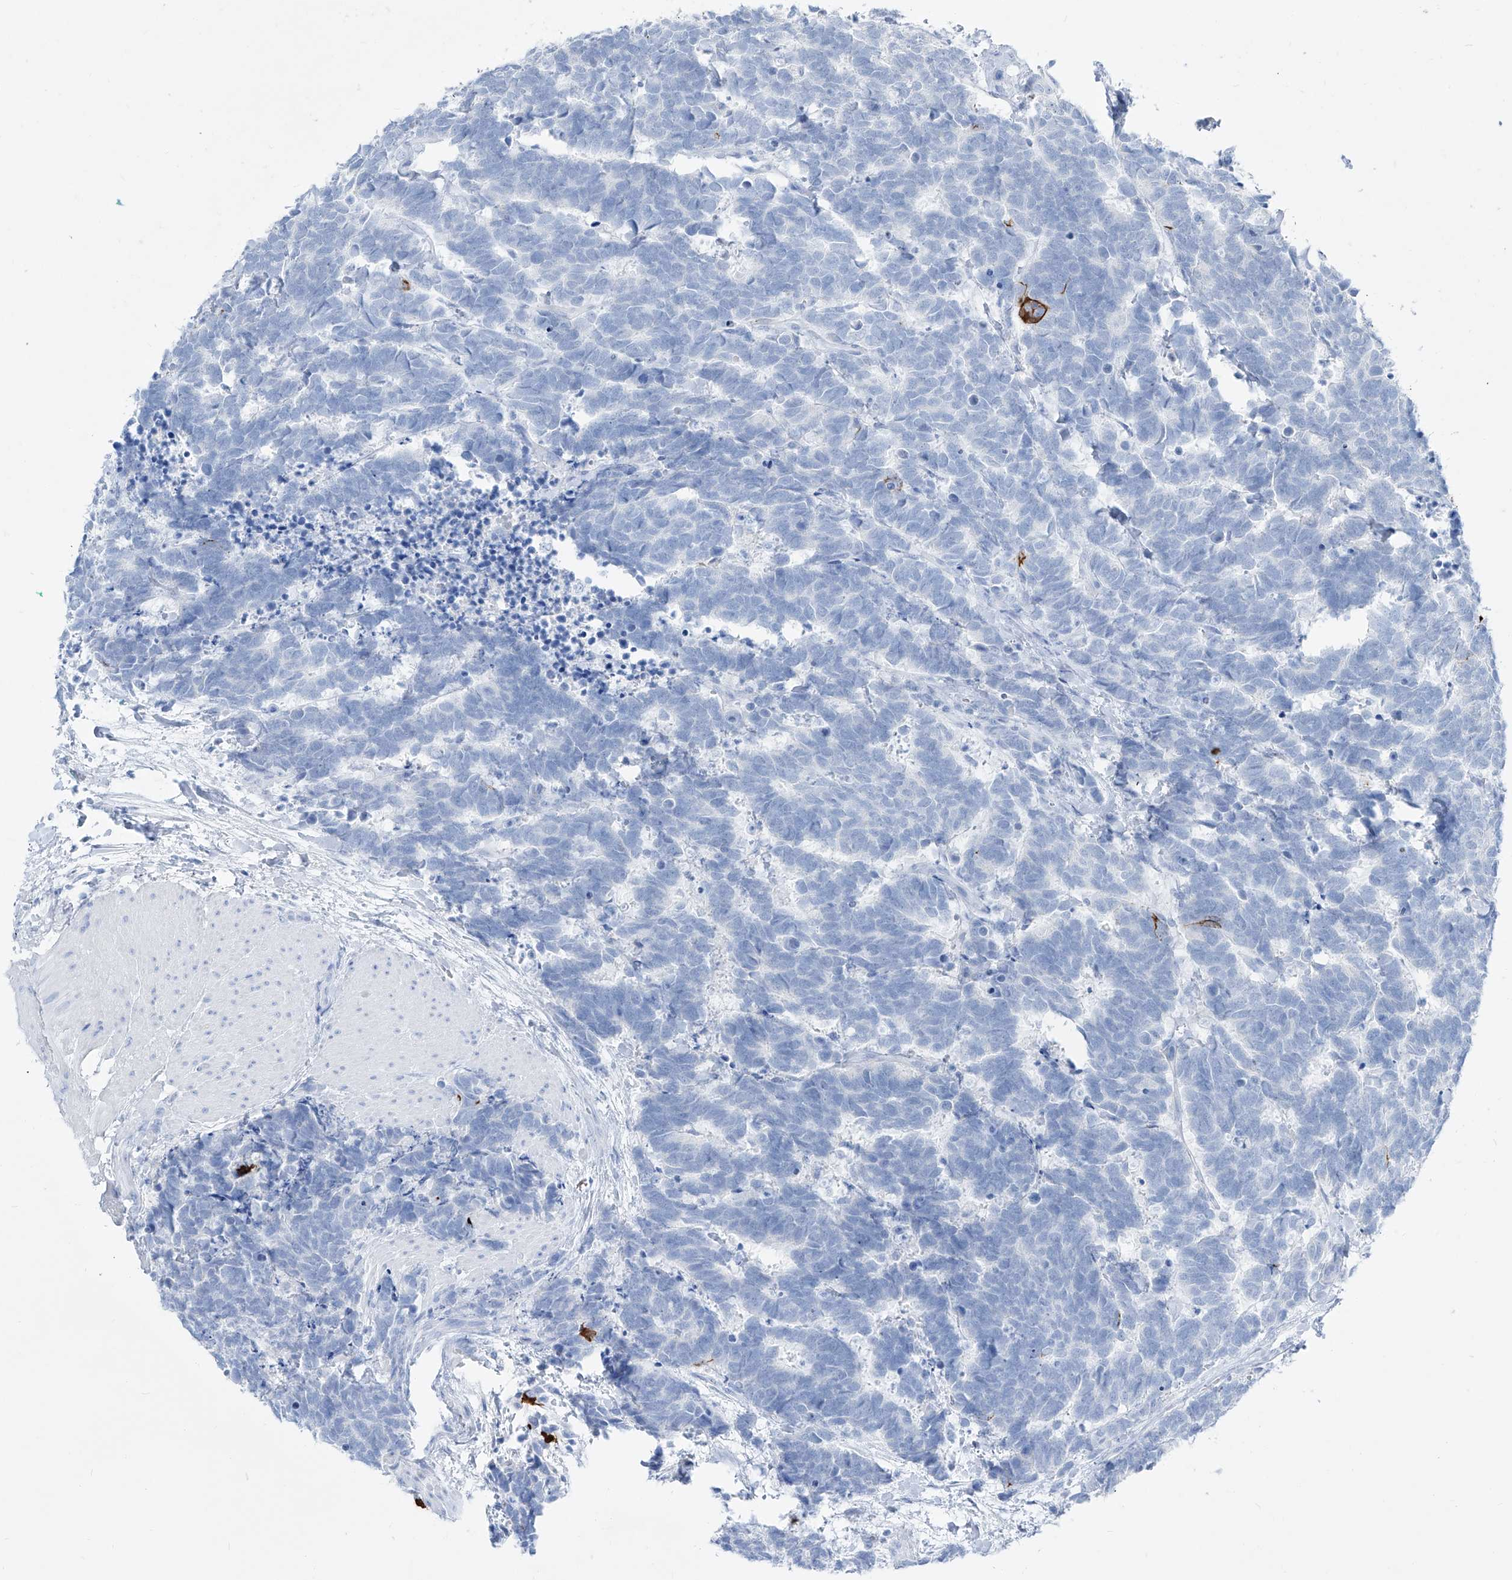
{"staining": {"intensity": "negative", "quantity": "none", "location": "none"}, "tissue": "carcinoid", "cell_type": "Tumor cells", "image_type": "cancer", "snomed": [{"axis": "morphology", "description": "Carcinoma, NOS"}, {"axis": "morphology", "description": "Carcinoid, malignant, NOS"}, {"axis": "topography", "description": "Urinary bladder"}], "caption": "DAB (3,3'-diaminobenzidine) immunohistochemical staining of malignant carcinoid reveals no significant expression in tumor cells.", "gene": "FRS3", "patient": {"sex": "male", "age": 57}}